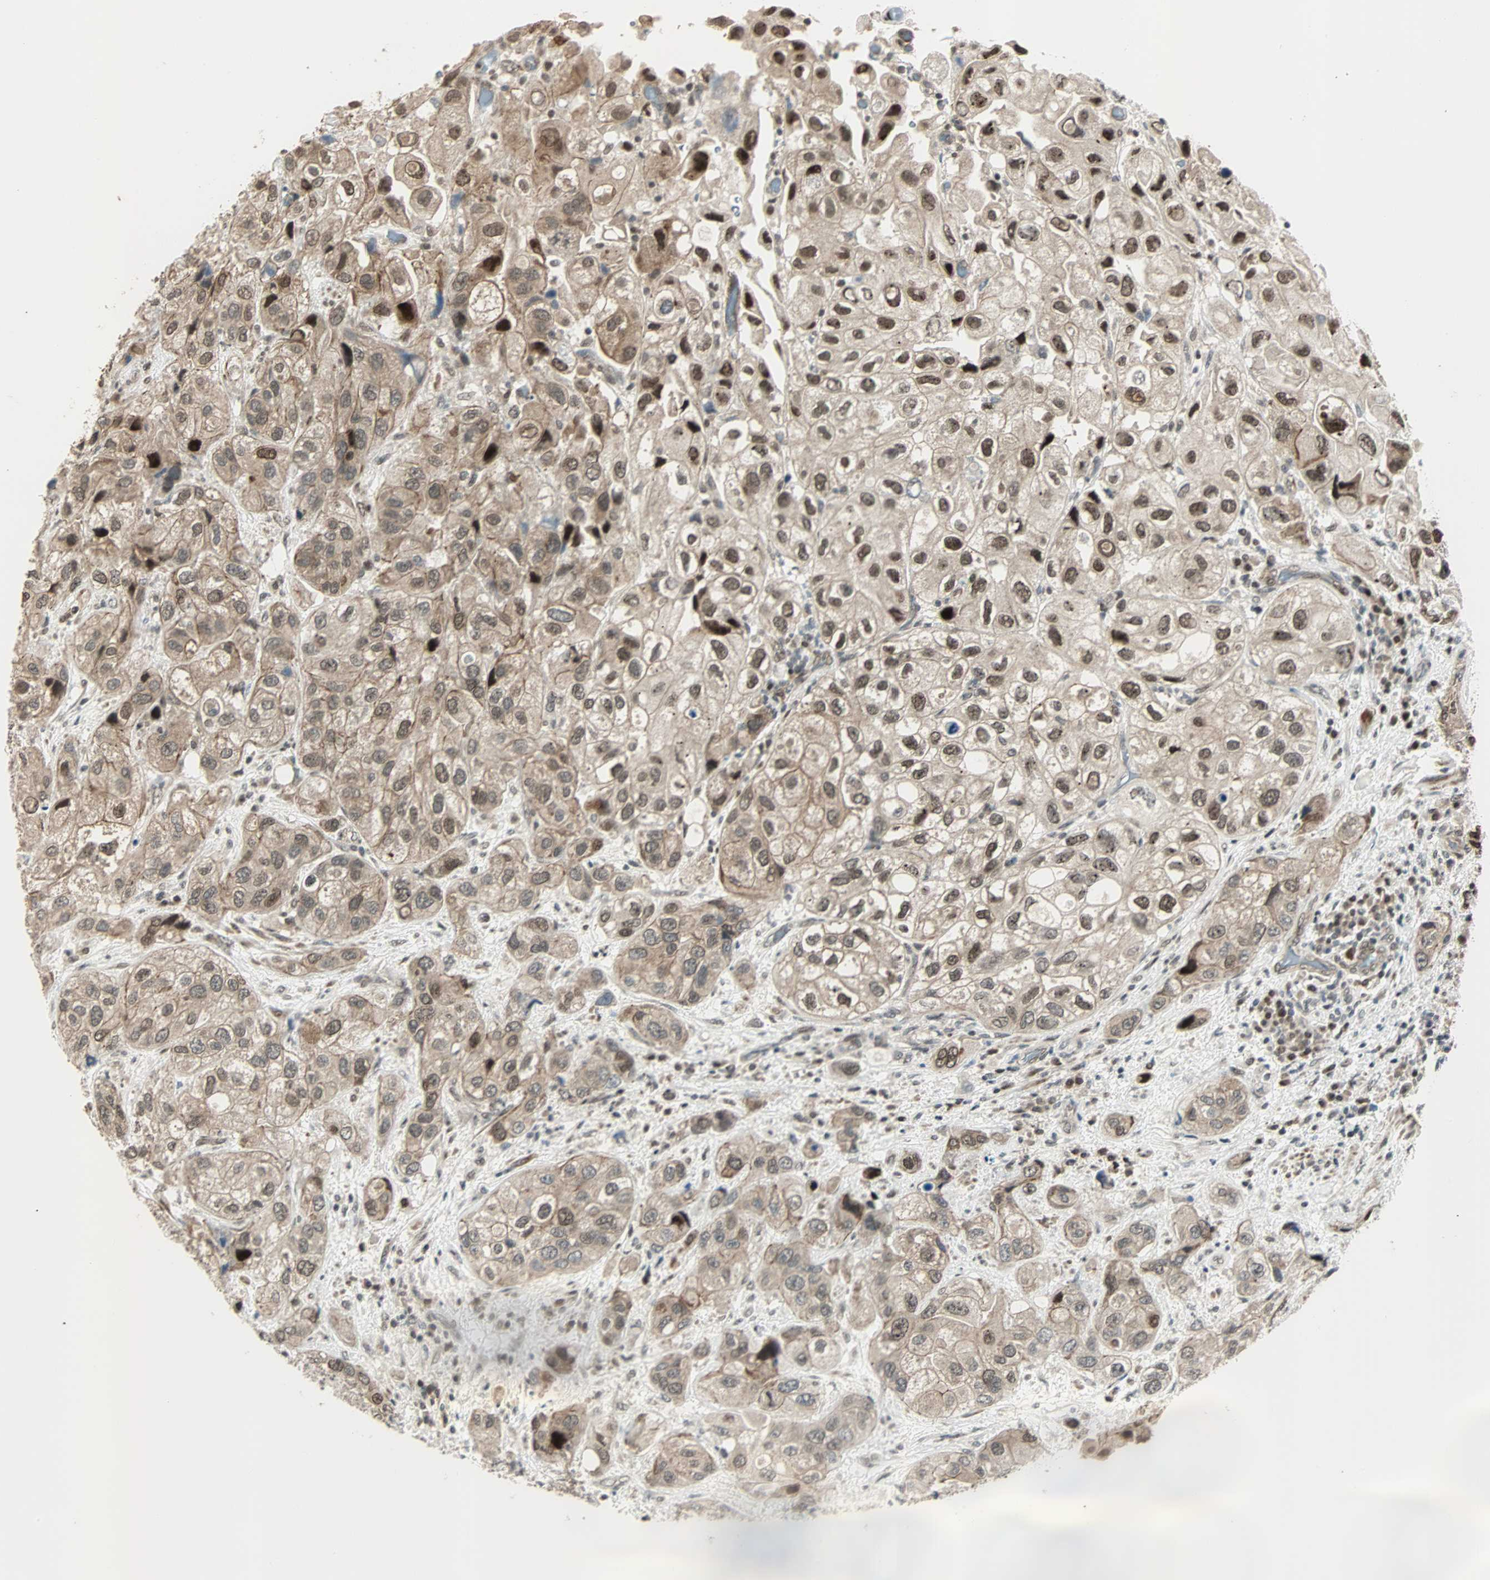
{"staining": {"intensity": "moderate", "quantity": ">75%", "location": "cytoplasmic/membranous,nuclear"}, "tissue": "urothelial cancer", "cell_type": "Tumor cells", "image_type": "cancer", "snomed": [{"axis": "morphology", "description": "Urothelial carcinoma, High grade"}, {"axis": "topography", "description": "Urinary bladder"}], "caption": "The image exhibits a brown stain indicating the presence of a protein in the cytoplasmic/membranous and nuclear of tumor cells in high-grade urothelial carcinoma. (Stains: DAB (3,3'-diaminobenzidine) in brown, nuclei in blue, Microscopy: brightfield microscopy at high magnification).", "gene": "CBX4", "patient": {"sex": "female", "age": 64}}